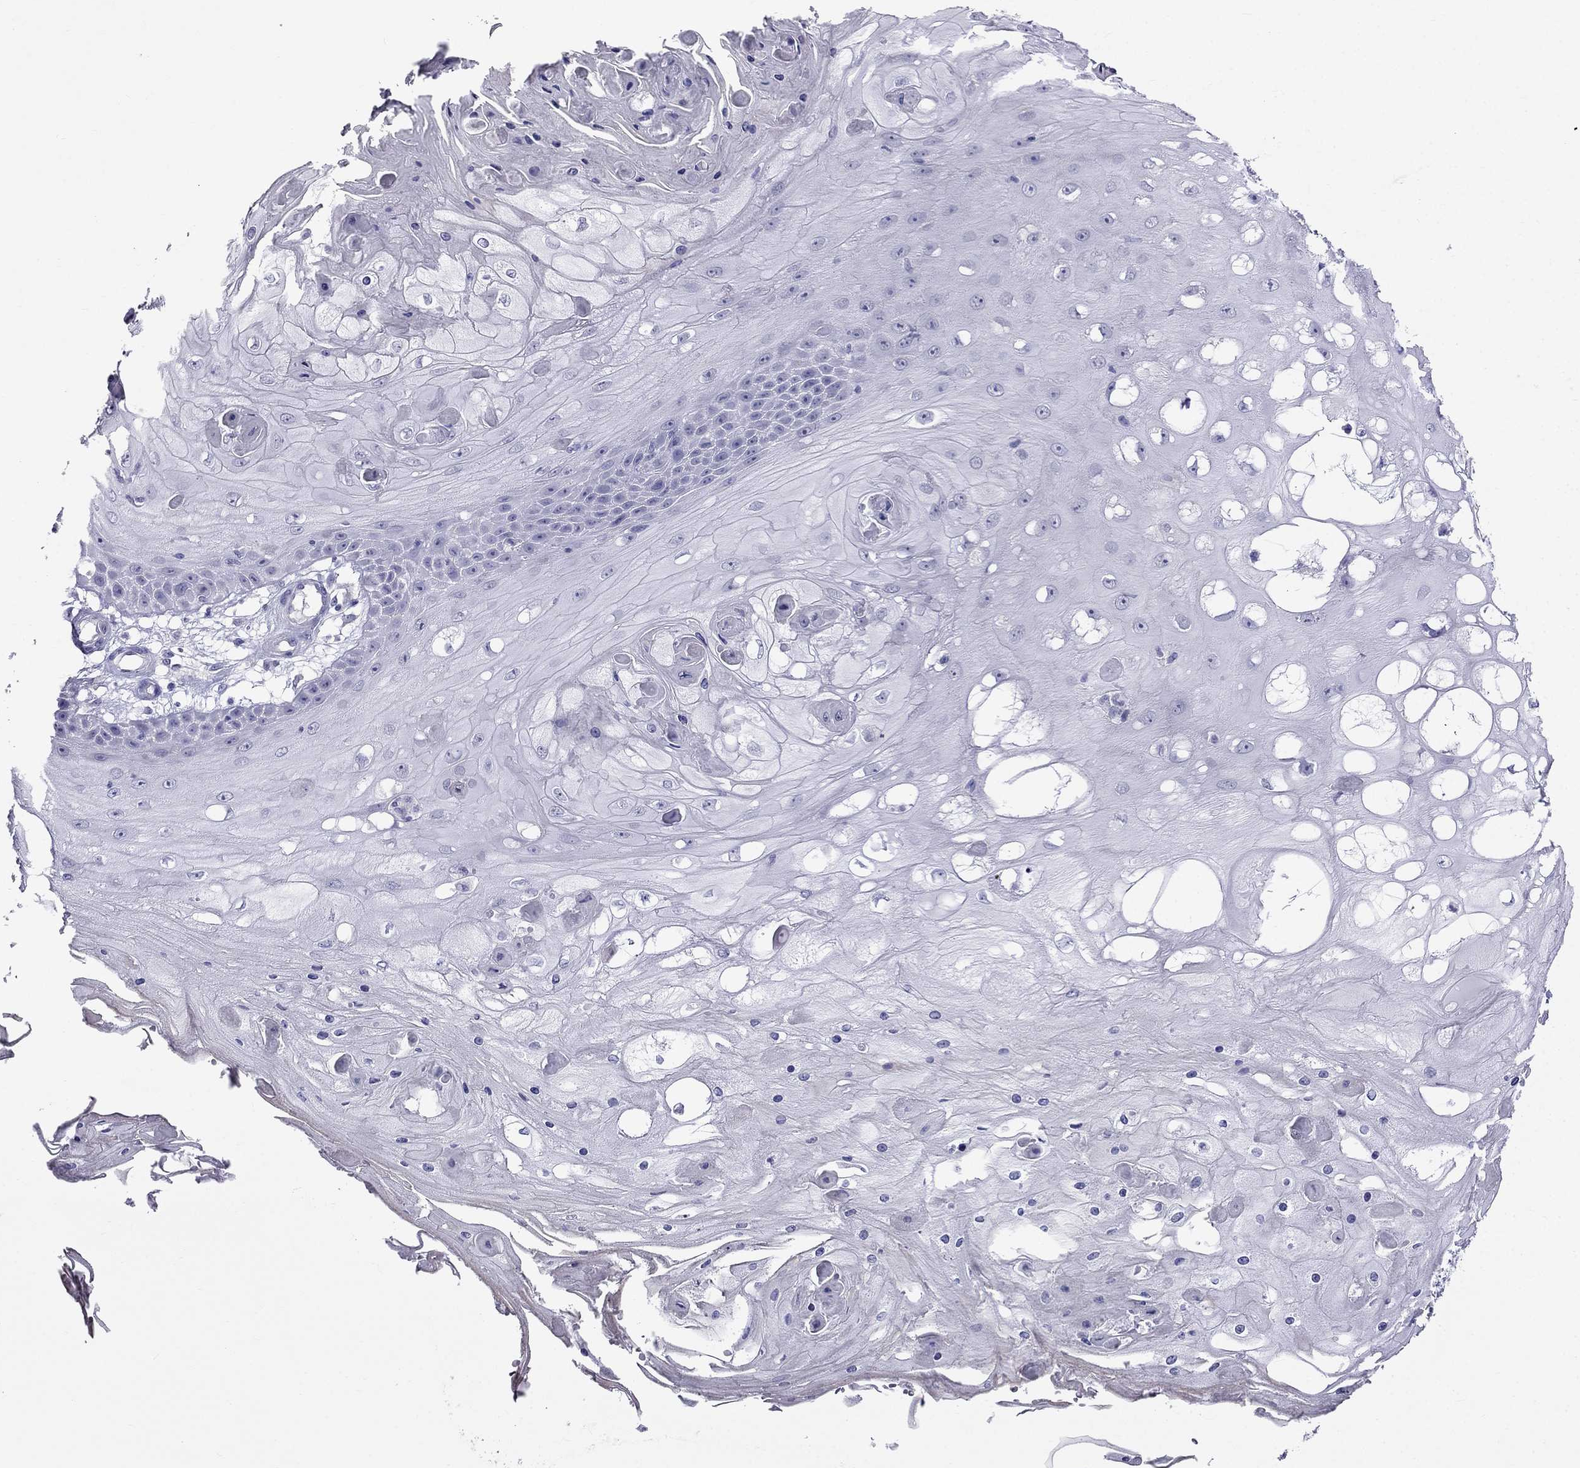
{"staining": {"intensity": "negative", "quantity": "none", "location": "none"}, "tissue": "skin cancer", "cell_type": "Tumor cells", "image_type": "cancer", "snomed": [{"axis": "morphology", "description": "Squamous cell carcinoma, NOS"}, {"axis": "topography", "description": "Skin"}], "caption": "Tumor cells are negative for protein expression in human skin cancer.", "gene": "MGP", "patient": {"sex": "male", "age": 70}}